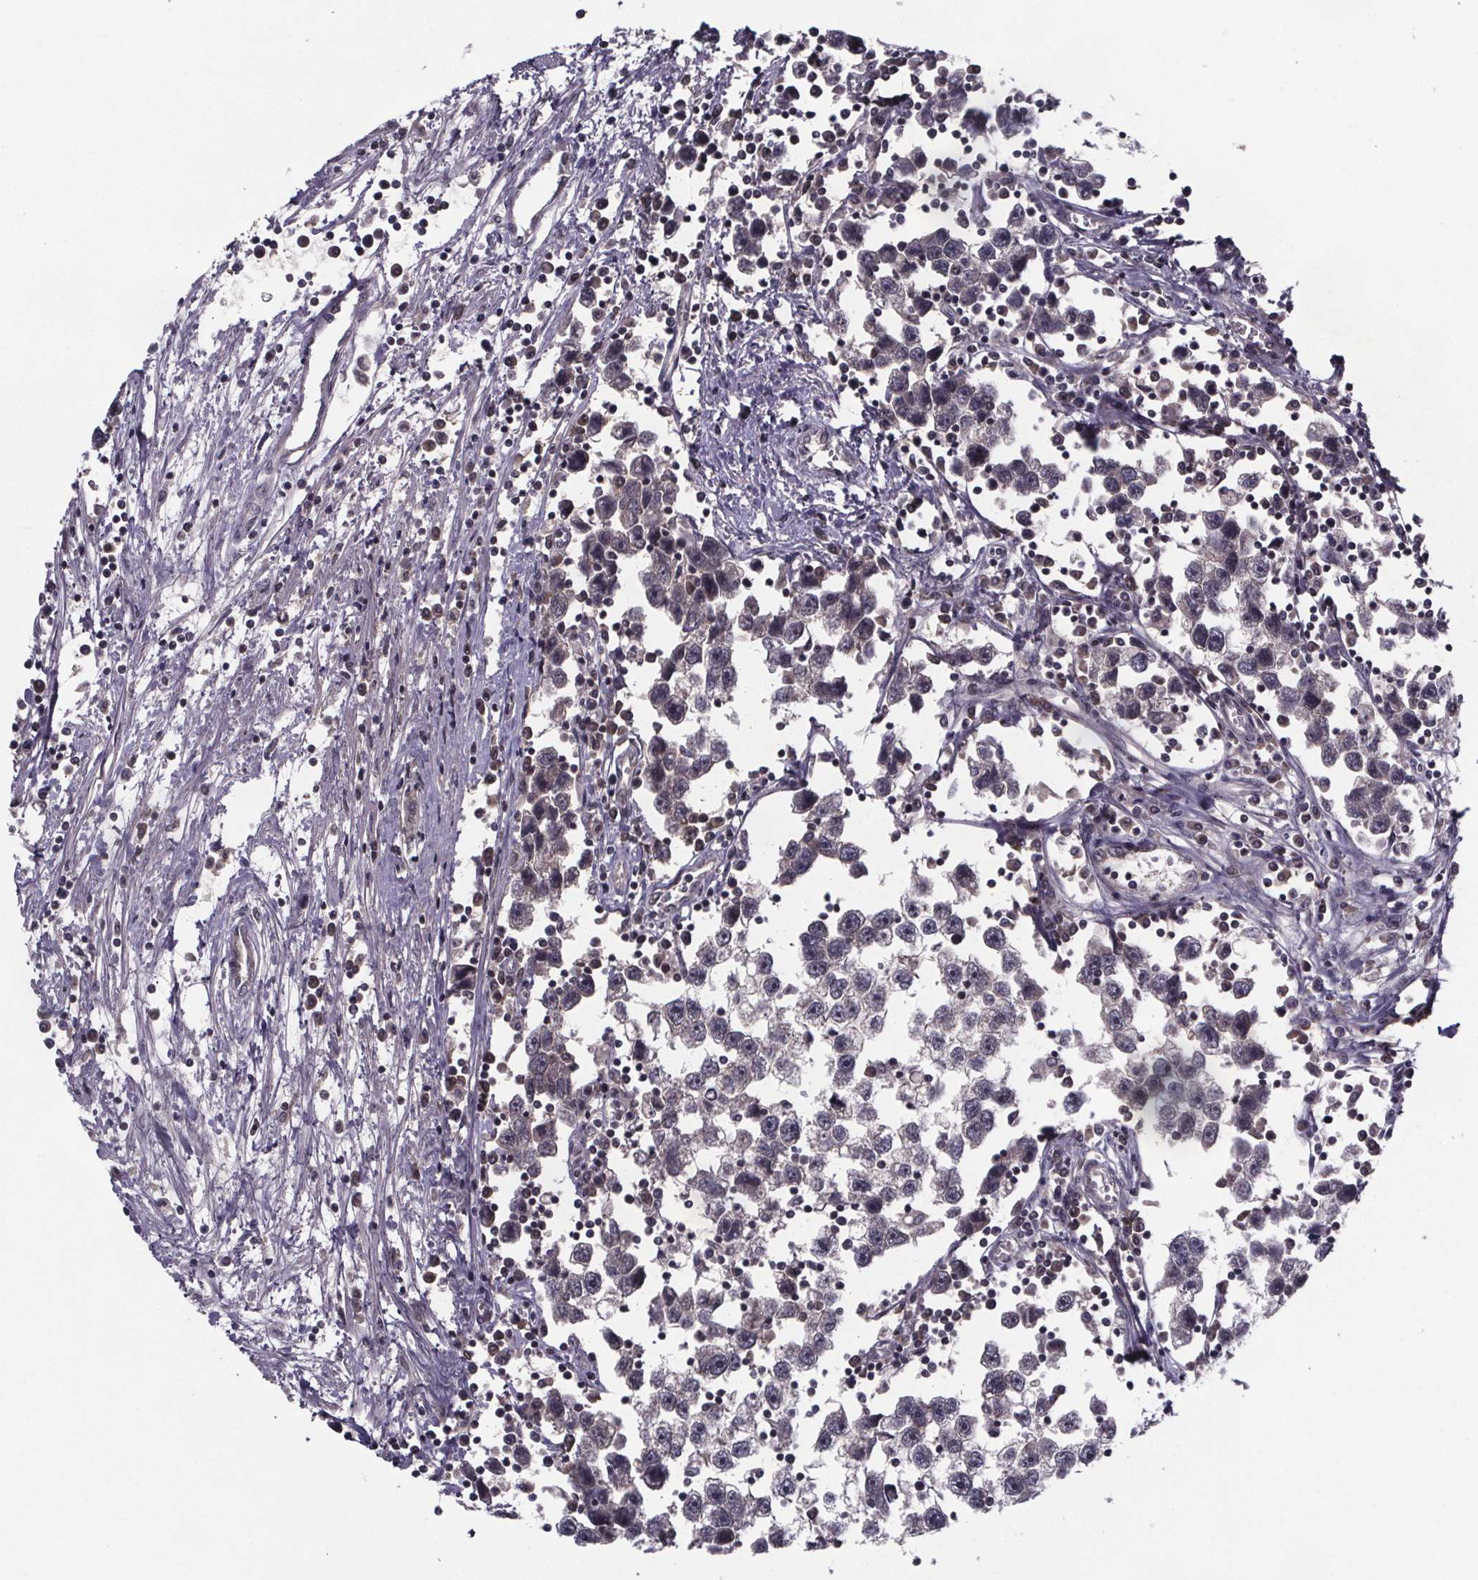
{"staining": {"intensity": "negative", "quantity": "none", "location": "none"}, "tissue": "testis cancer", "cell_type": "Tumor cells", "image_type": "cancer", "snomed": [{"axis": "morphology", "description": "Seminoma, NOS"}, {"axis": "topography", "description": "Testis"}], "caption": "Immunohistochemistry (IHC) micrograph of human testis seminoma stained for a protein (brown), which exhibits no positivity in tumor cells.", "gene": "FN3KRP", "patient": {"sex": "male", "age": 30}}